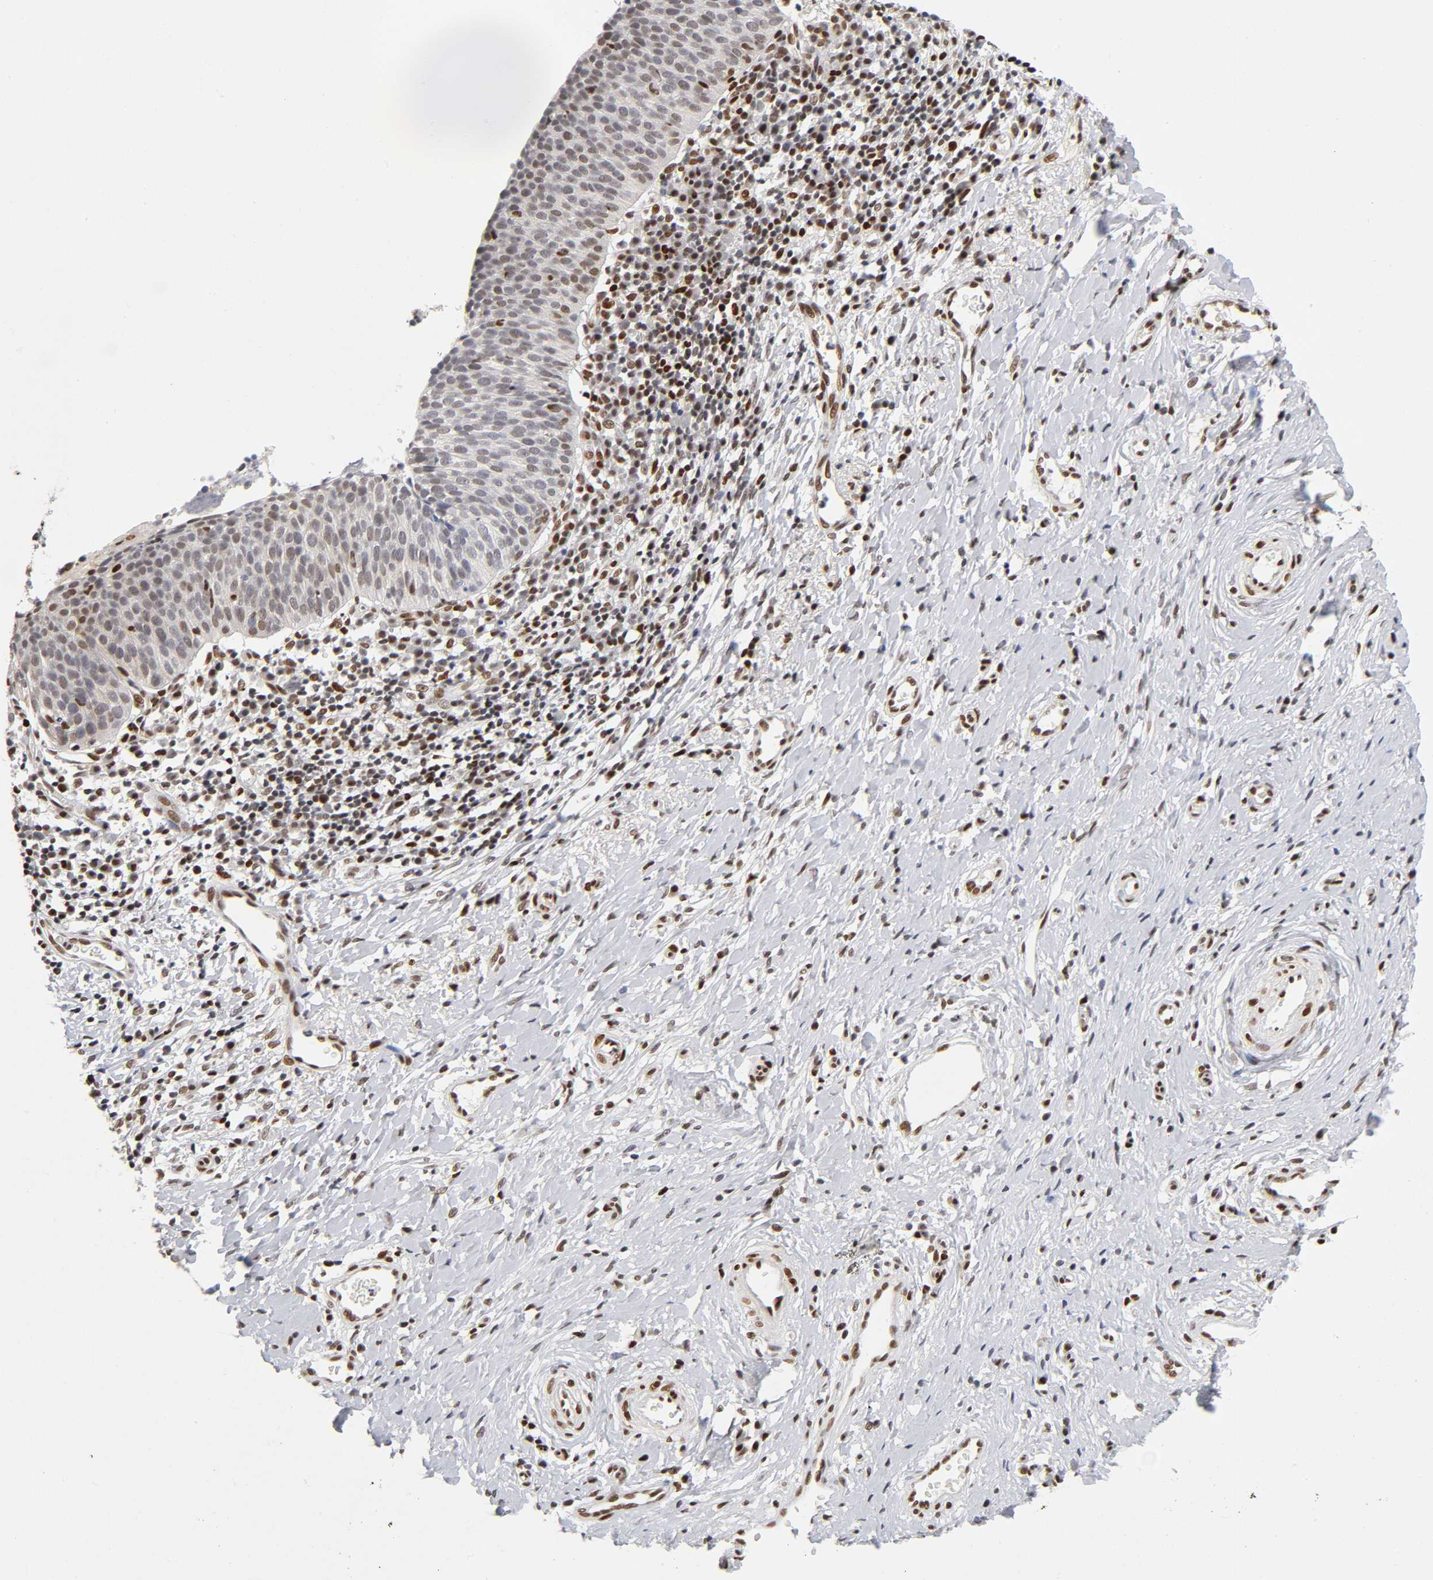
{"staining": {"intensity": "weak", "quantity": "25%-75%", "location": "nuclear"}, "tissue": "cervical cancer", "cell_type": "Tumor cells", "image_type": "cancer", "snomed": [{"axis": "morphology", "description": "Normal tissue, NOS"}, {"axis": "morphology", "description": "Squamous cell carcinoma, NOS"}, {"axis": "topography", "description": "Cervix"}], "caption": "Cervical squamous cell carcinoma stained for a protein (brown) displays weak nuclear positive staining in about 25%-75% of tumor cells.", "gene": "NR3C1", "patient": {"sex": "female", "age": 39}}